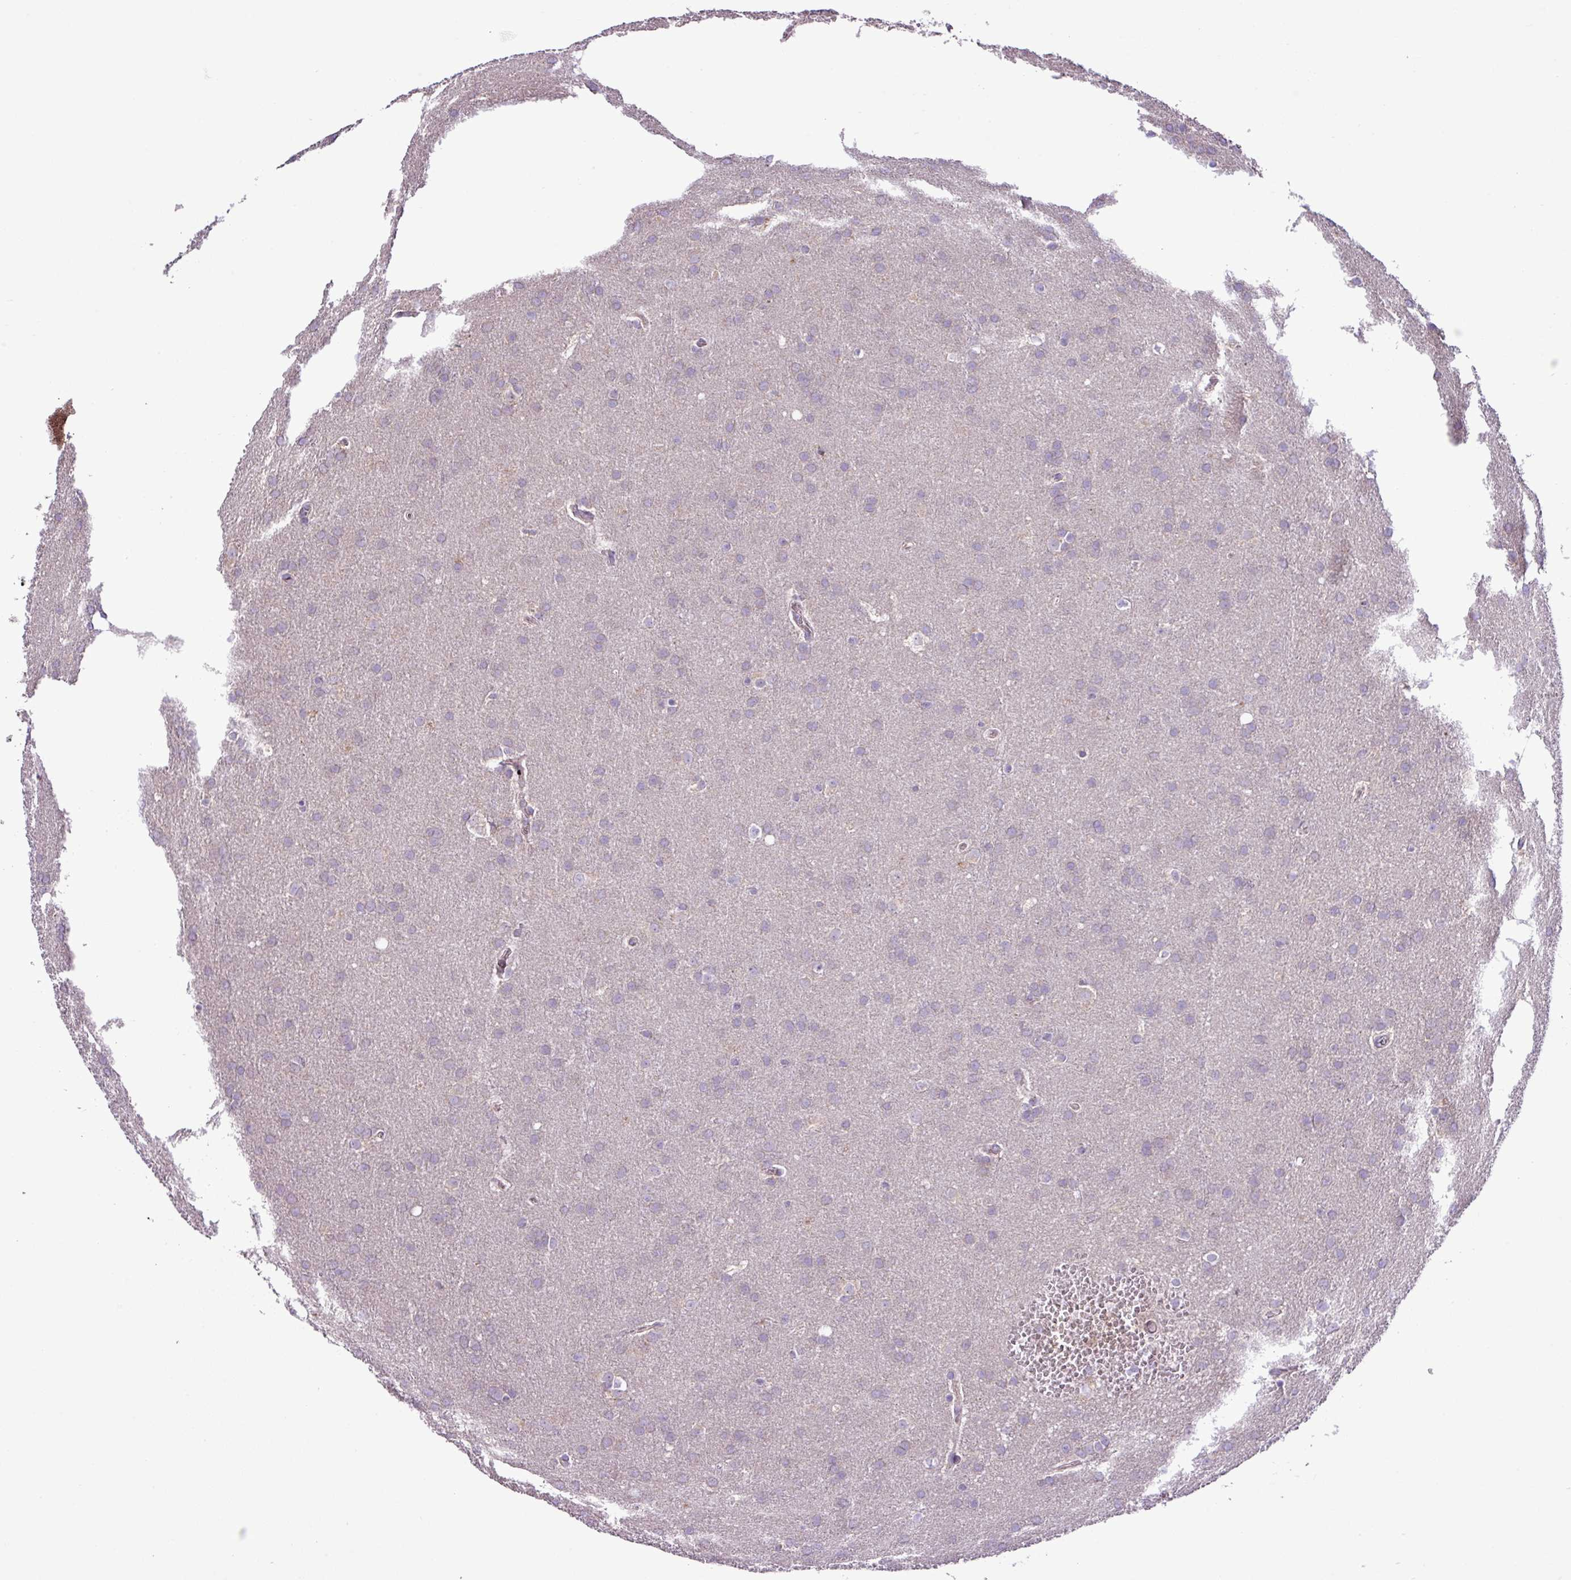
{"staining": {"intensity": "negative", "quantity": "none", "location": "none"}, "tissue": "glioma", "cell_type": "Tumor cells", "image_type": "cancer", "snomed": [{"axis": "morphology", "description": "Glioma, malignant, Low grade"}, {"axis": "topography", "description": "Brain"}], "caption": "Glioma was stained to show a protein in brown. There is no significant staining in tumor cells.", "gene": "FAM183A", "patient": {"sex": "female", "age": 32}}